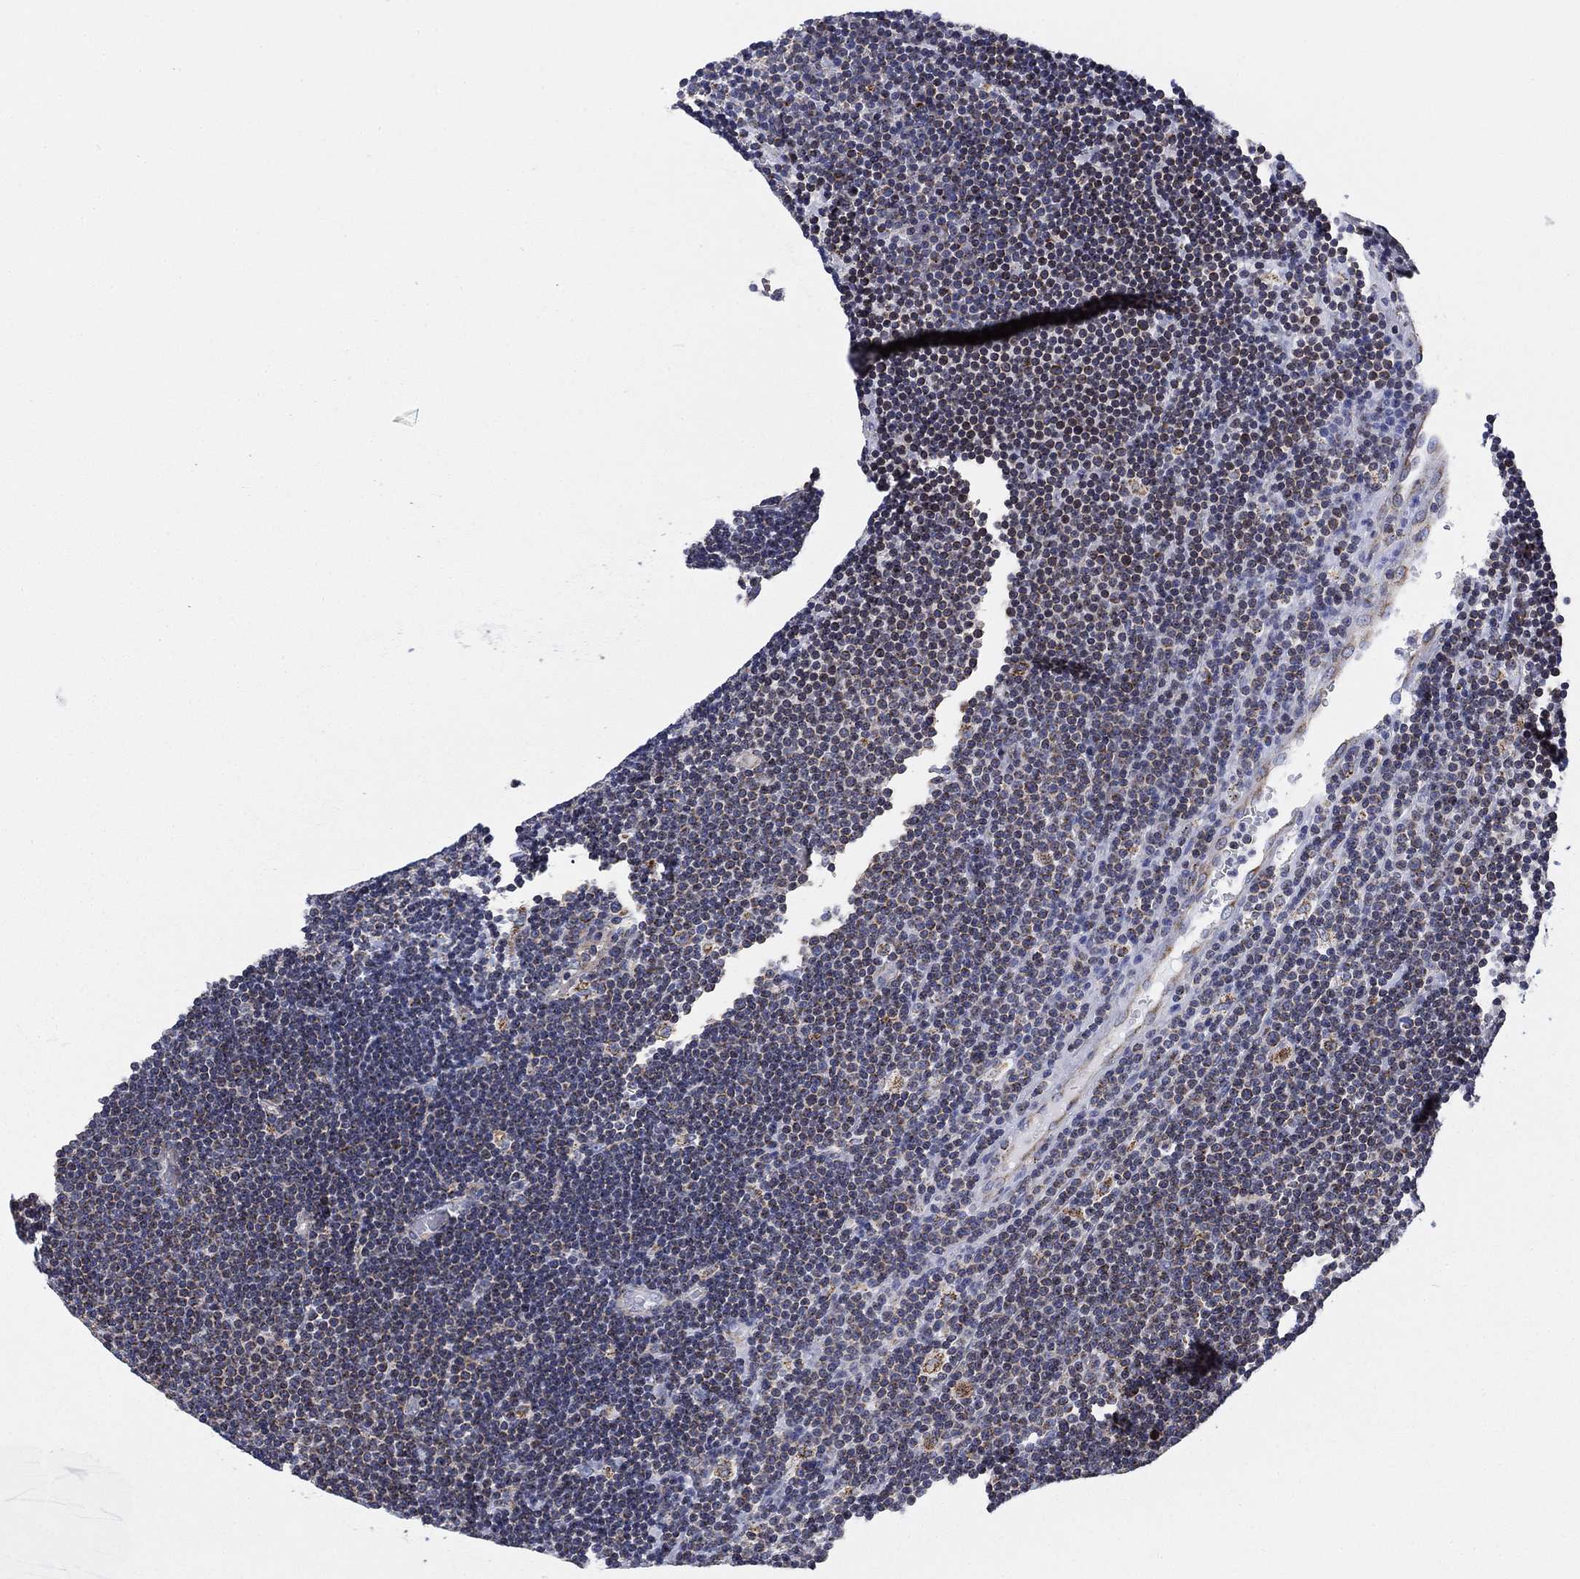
{"staining": {"intensity": "weak", "quantity": "<25%", "location": "cytoplasmic/membranous"}, "tissue": "lymphoma", "cell_type": "Tumor cells", "image_type": "cancer", "snomed": [{"axis": "morphology", "description": "Malignant lymphoma, non-Hodgkin's type, Low grade"}, {"axis": "topography", "description": "Brain"}], "caption": "The micrograph demonstrates no significant expression in tumor cells of malignant lymphoma, non-Hodgkin's type (low-grade).", "gene": "NACAD", "patient": {"sex": "female", "age": 66}}